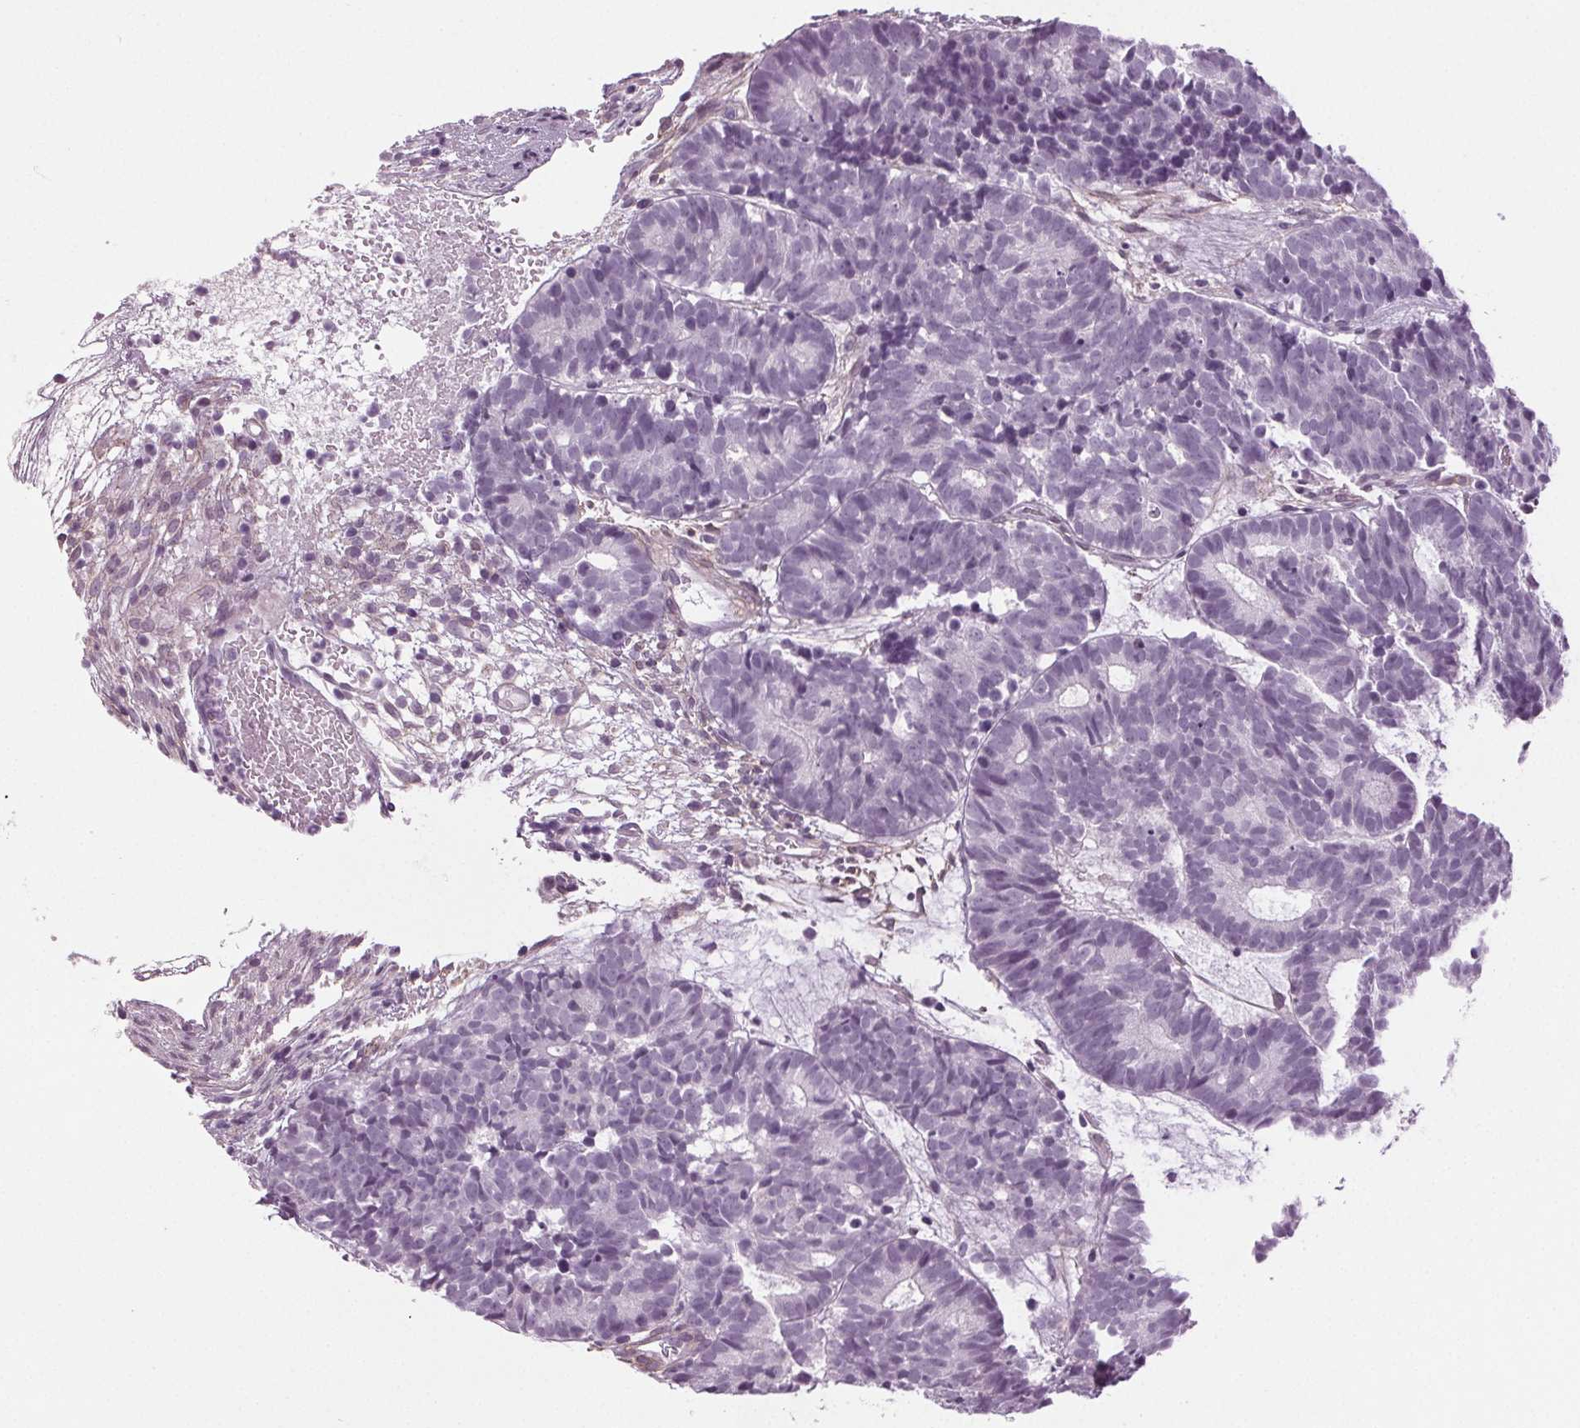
{"staining": {"intensity": "negative", "quantity": "none", "location": "none"}, "tissue": "head and neck cancer", "cell_type": "Tumor cells", "image_type": "cancer", "snomed": [{"axis": "morphology", "description": "Adenocarcinoma, NOS"}, {"axis": "topography", "description": "Head-Neck"}], "caption": "Head and neck adenocarcinoma was stained to show a protein in brown. There is no significant staining in tumor cells.", "gene": "BHLHE22", "patient": {"sex": "female", "age": 81}}